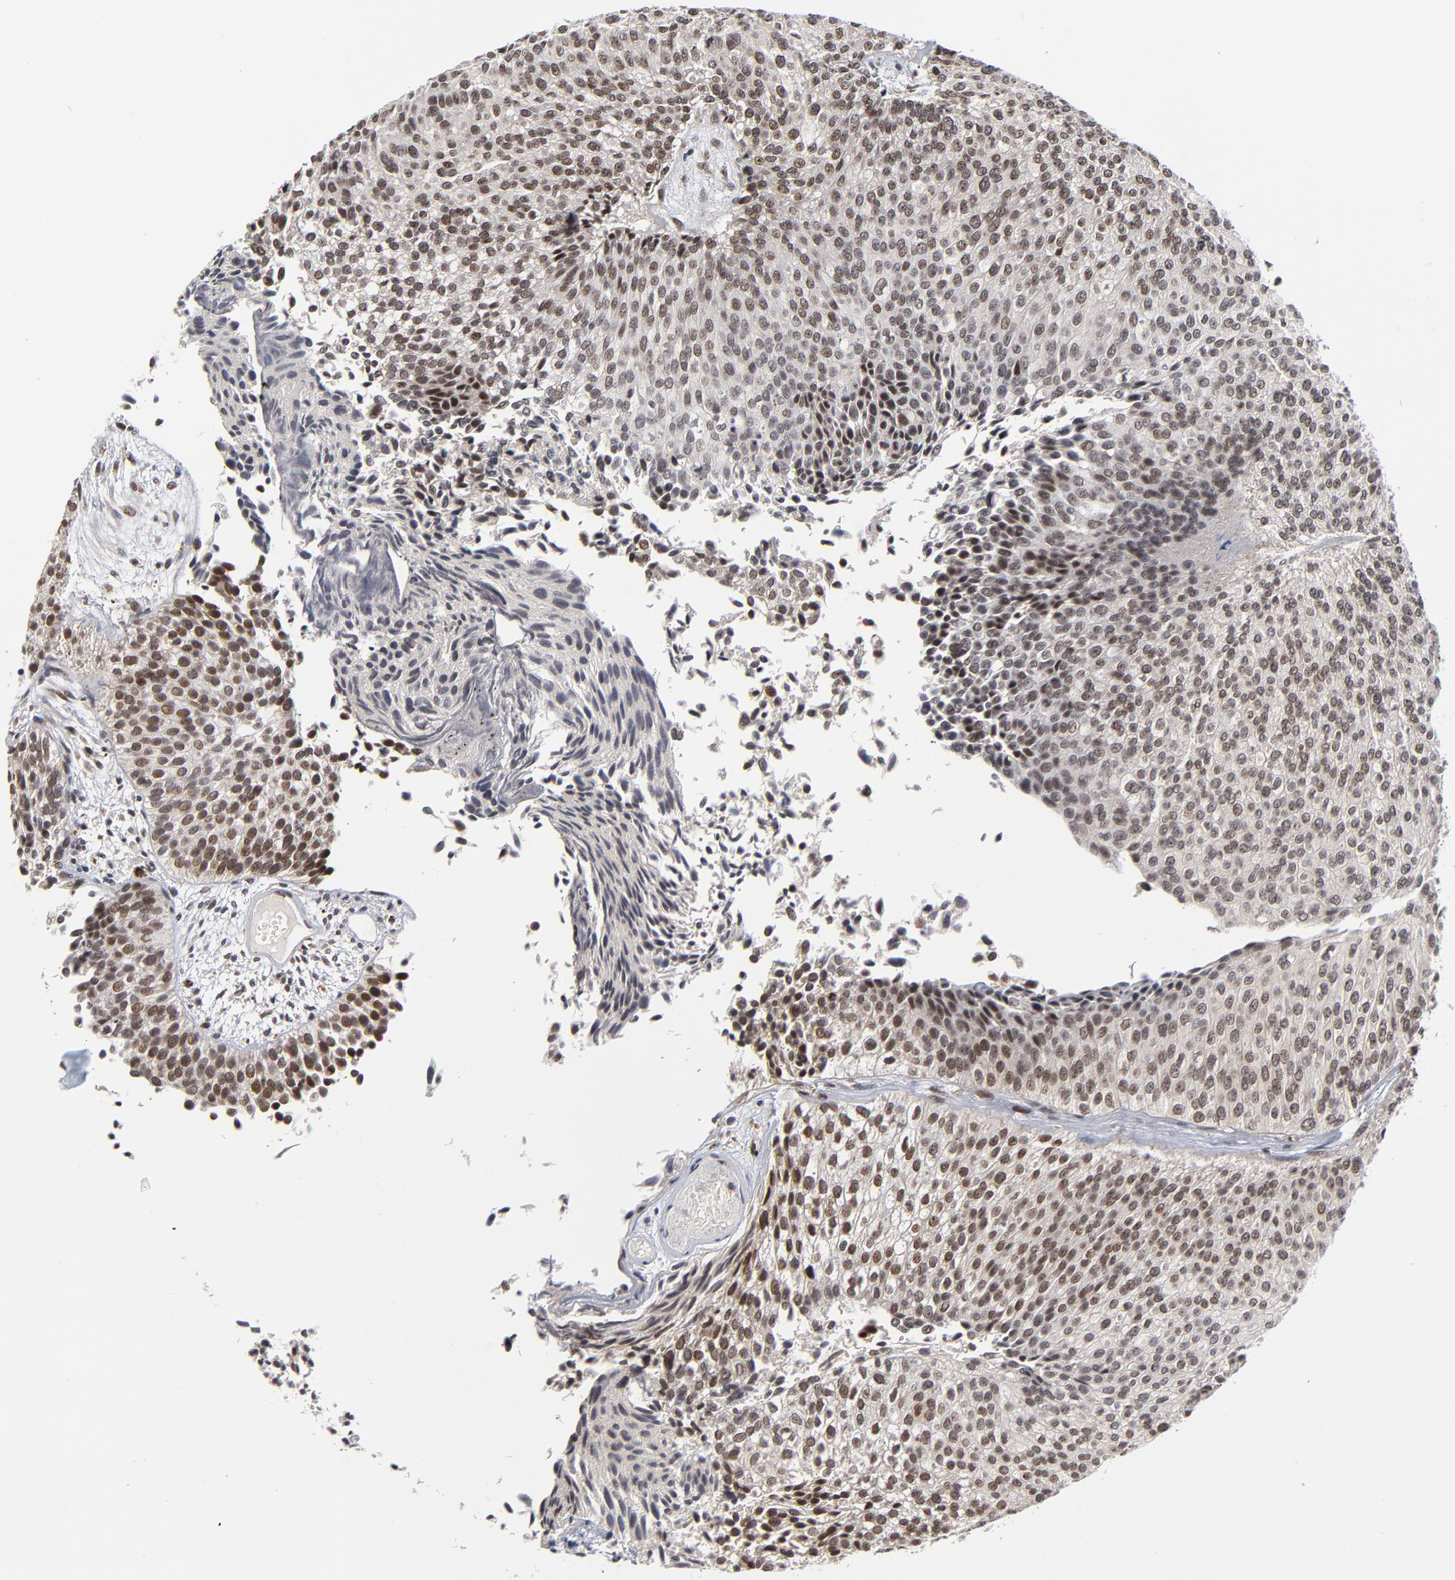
{"staining": {"intensity": "moderate", "quantity": ">75%", "location": "nuclear"}, "tissue": "urothelial cancer", "cell_type": "Tumor cells", "image_type": "cancer", "snomed": [{"axis": "morphology", "description": "Urothelial carcinoma, Low grade"}, {"axis": "topography", "description": "Urinary bladder"}], "caption": "This is an image of immunohistochemistry (IHC) staining of urothelial cancer, which shows moderate positivity in the nuclear of tumor cells.", "gene": "ZNF419", "patient": {"sex": "male", "age": 84}}